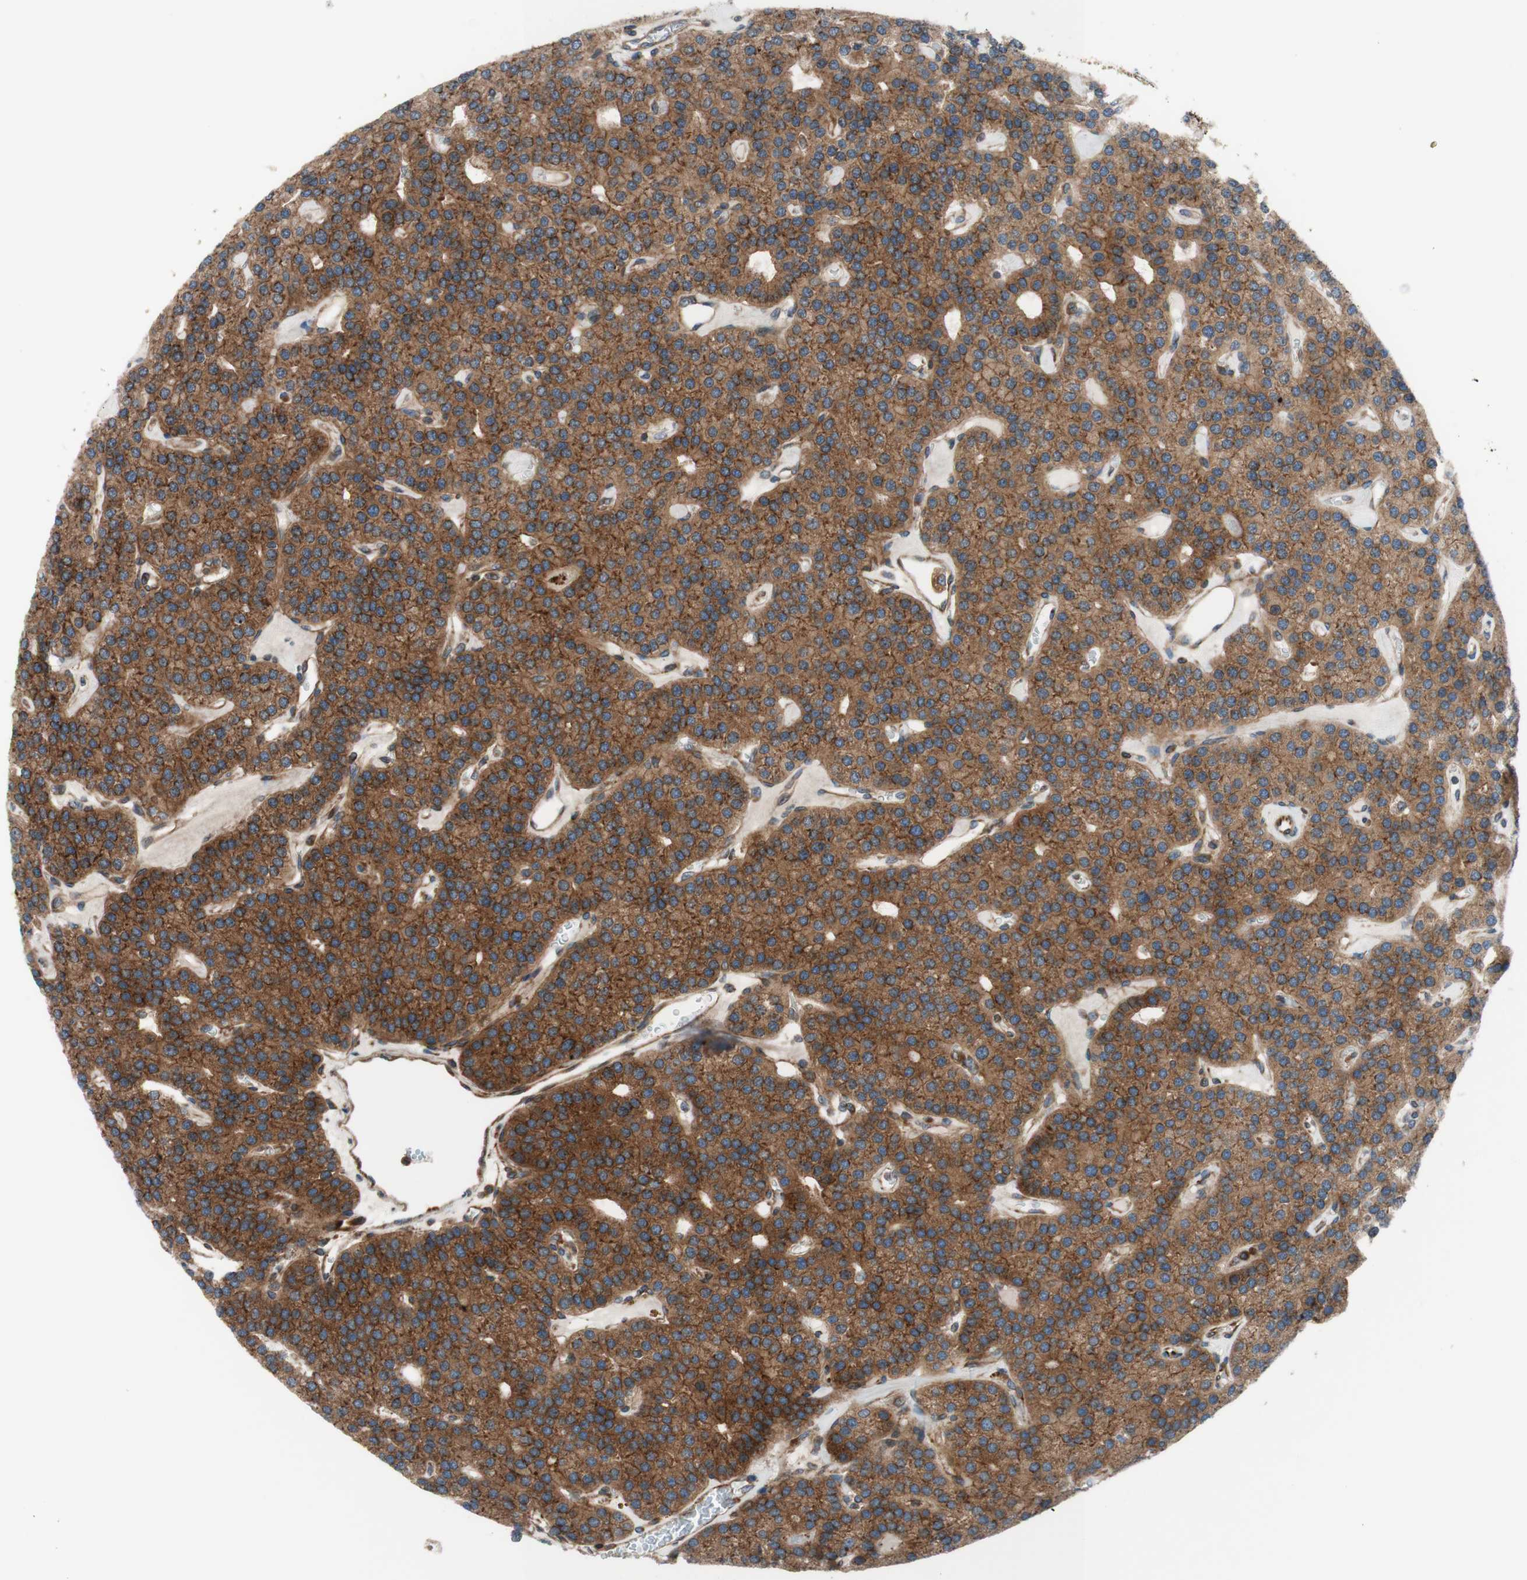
{"staining": {"intensity": "moderate", "quantity": ">75%", "location": "cytoplasmic/membranous"}, "tissue": "parathyroid gland", "cell_type": "Glandular cells", "image_type": "normal", "snomed": [{"axis": "morphology", "description": "Normal tissue, NOS"}, {"axis": "morphology", "description": "Adenoma, NOS"}, {"axis": "topography", "description": "Parathyroid gland"}], "caption": "DAB (3,3'-diaminobenzidine) immunohistochemical staining of unremarkable human parathyroid gland exhibits moderate cytoplasmic/membranous protein expression in about >75% of glandular cells.", "gene": "CCN4", "patient": {"sex": "female", "age": 86}}